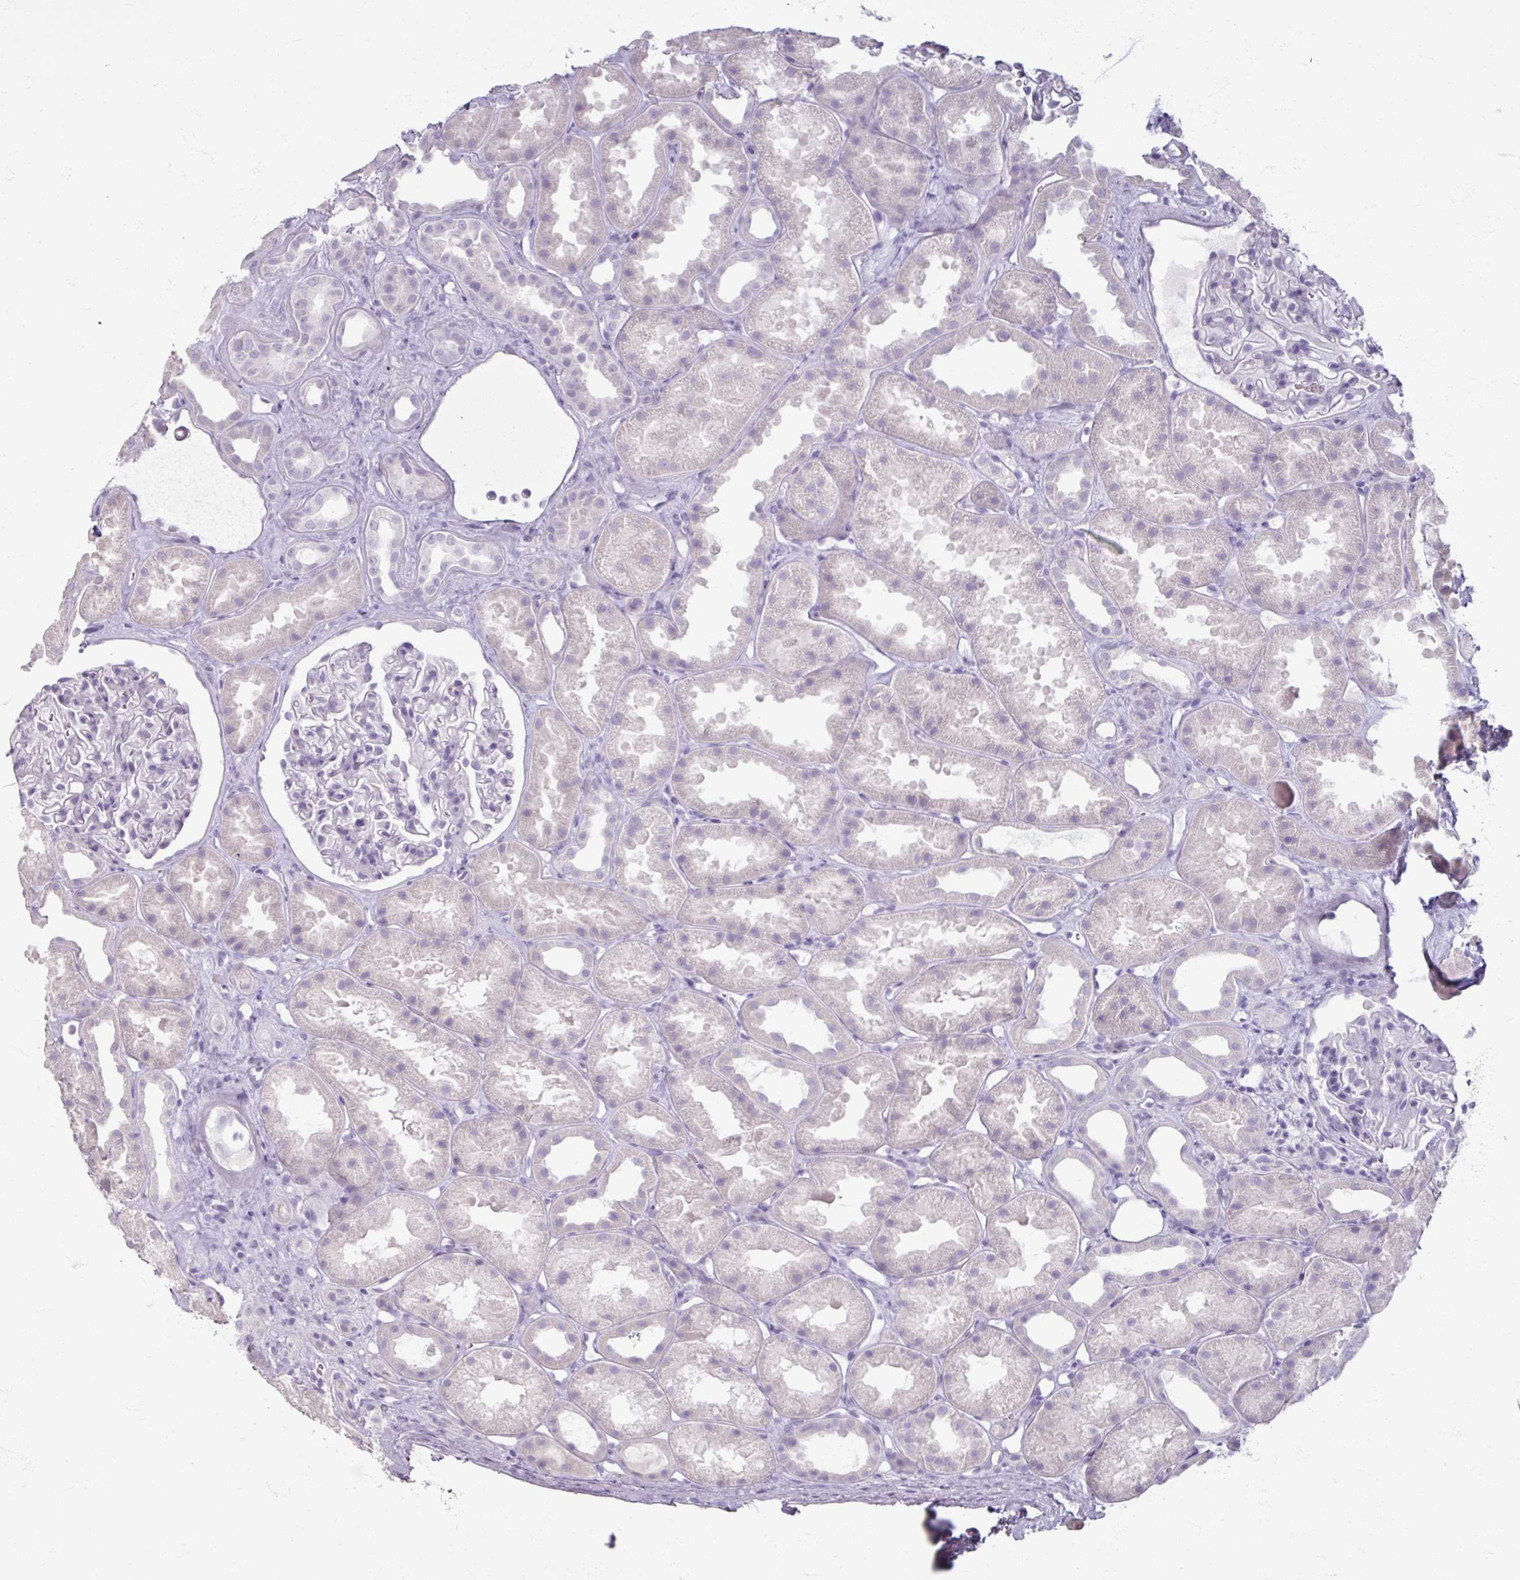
{"staining": {"intensity": "negative", "quantity": "none", "location": "none"}, "tissue": "kidney", "cell_type": "Cells in glomeruli", "image_type": "normal", "snomed": [{"axis": "morphology", "description": "Normal tissue, NOS"}, {"axis": "topography", "description": "Kidney"}], "caption": "This is a image of IHC staining of benign kidney, which shows no expression in cells in glomeruli.", "gene": "TG", "patient": {"sex": "male", "age": 61}}